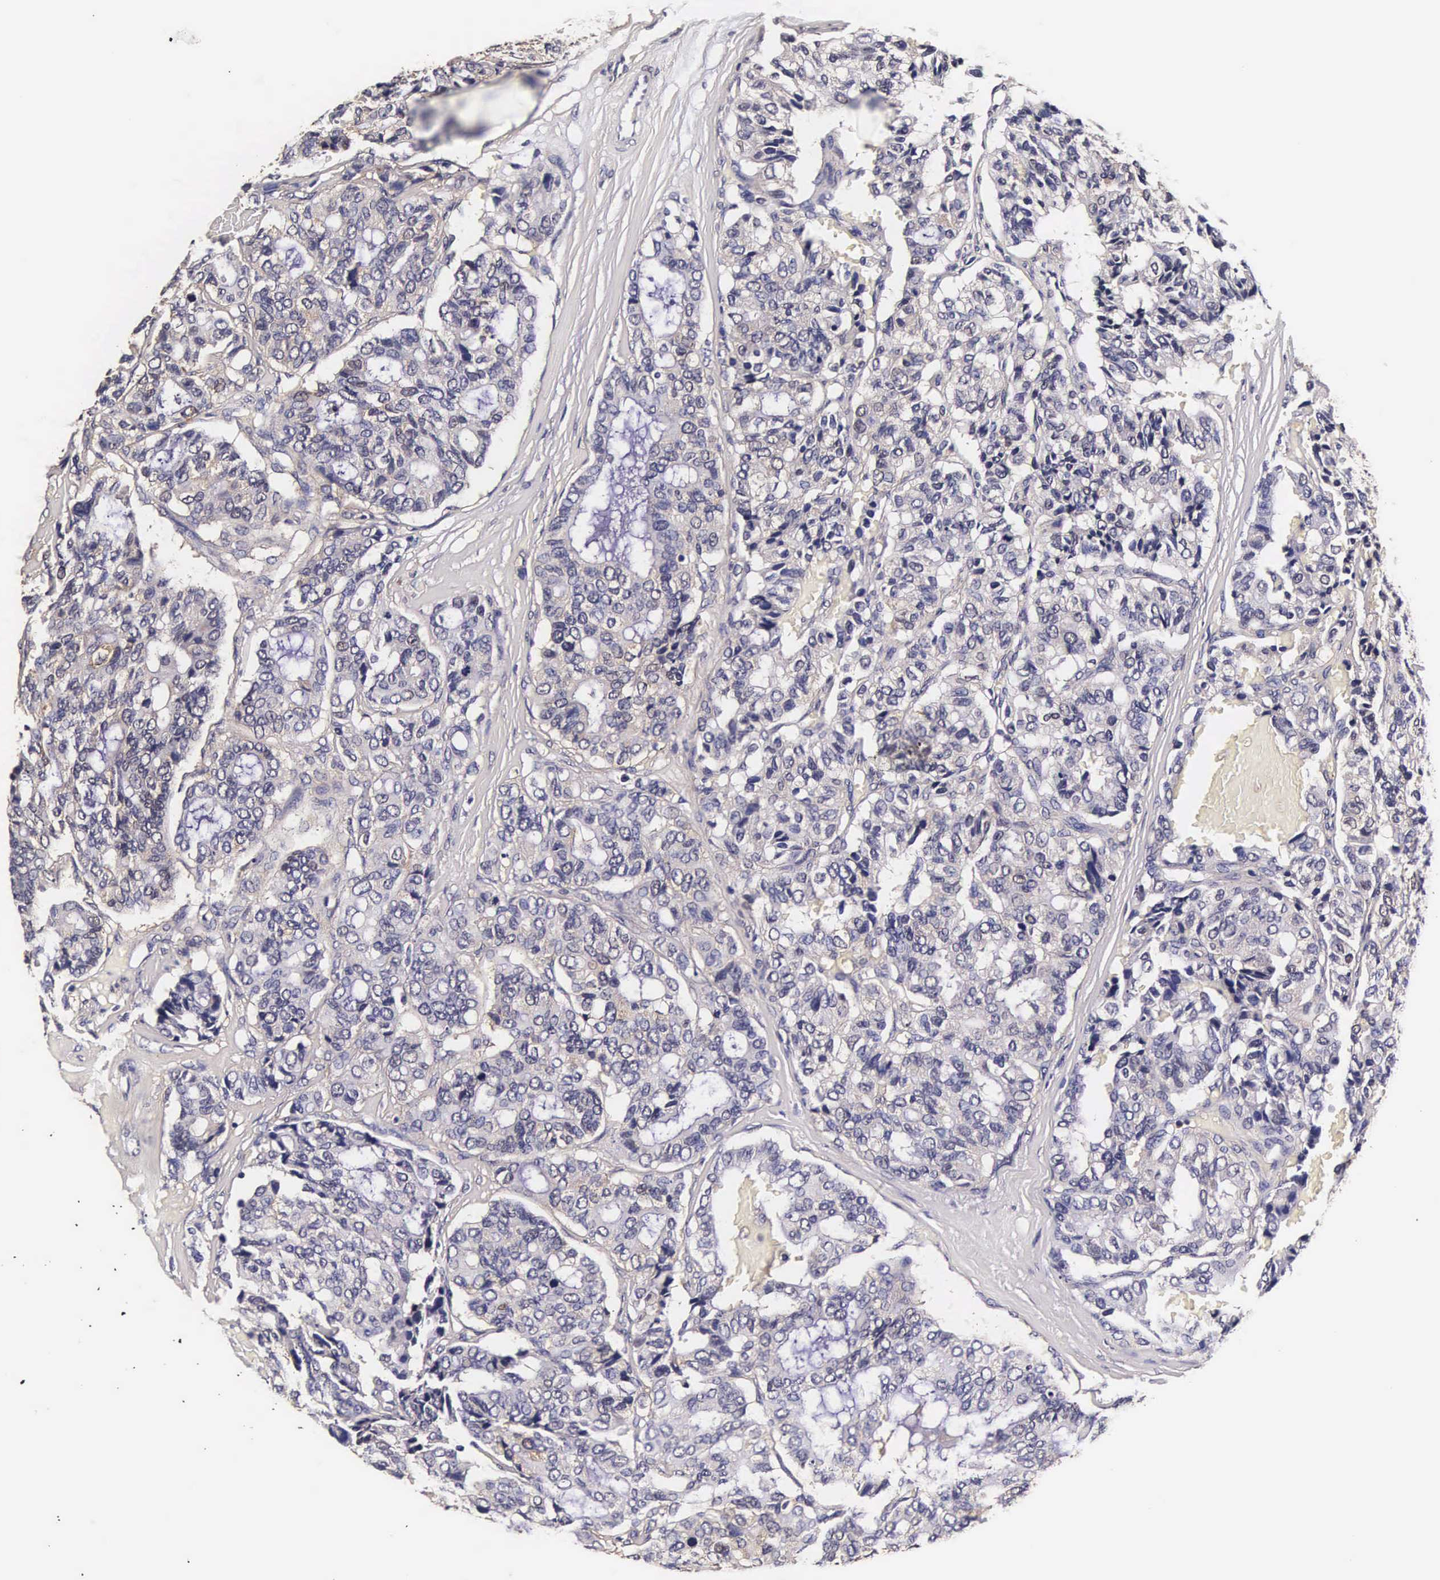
{"staining": {"intensity": "weak", "quantity": "25%-75%", "location": "cytoplasmic/membranous,nuclear"}, "tissue": "breast cancer", "cell_type": "Tumor cells", "image_type": "cancer", "snomed": [{"axis": "morphology", "description": "Duct carcinoma"}, {"axis": "topography", "description": "Breast"}], "caption": "Infiltrating ductal carcinoma (breast) stained with a protein marker shows weak staining in tumor cells.", "gene": "TECPR2", "patient": {"sex": "female", "age": 69}}